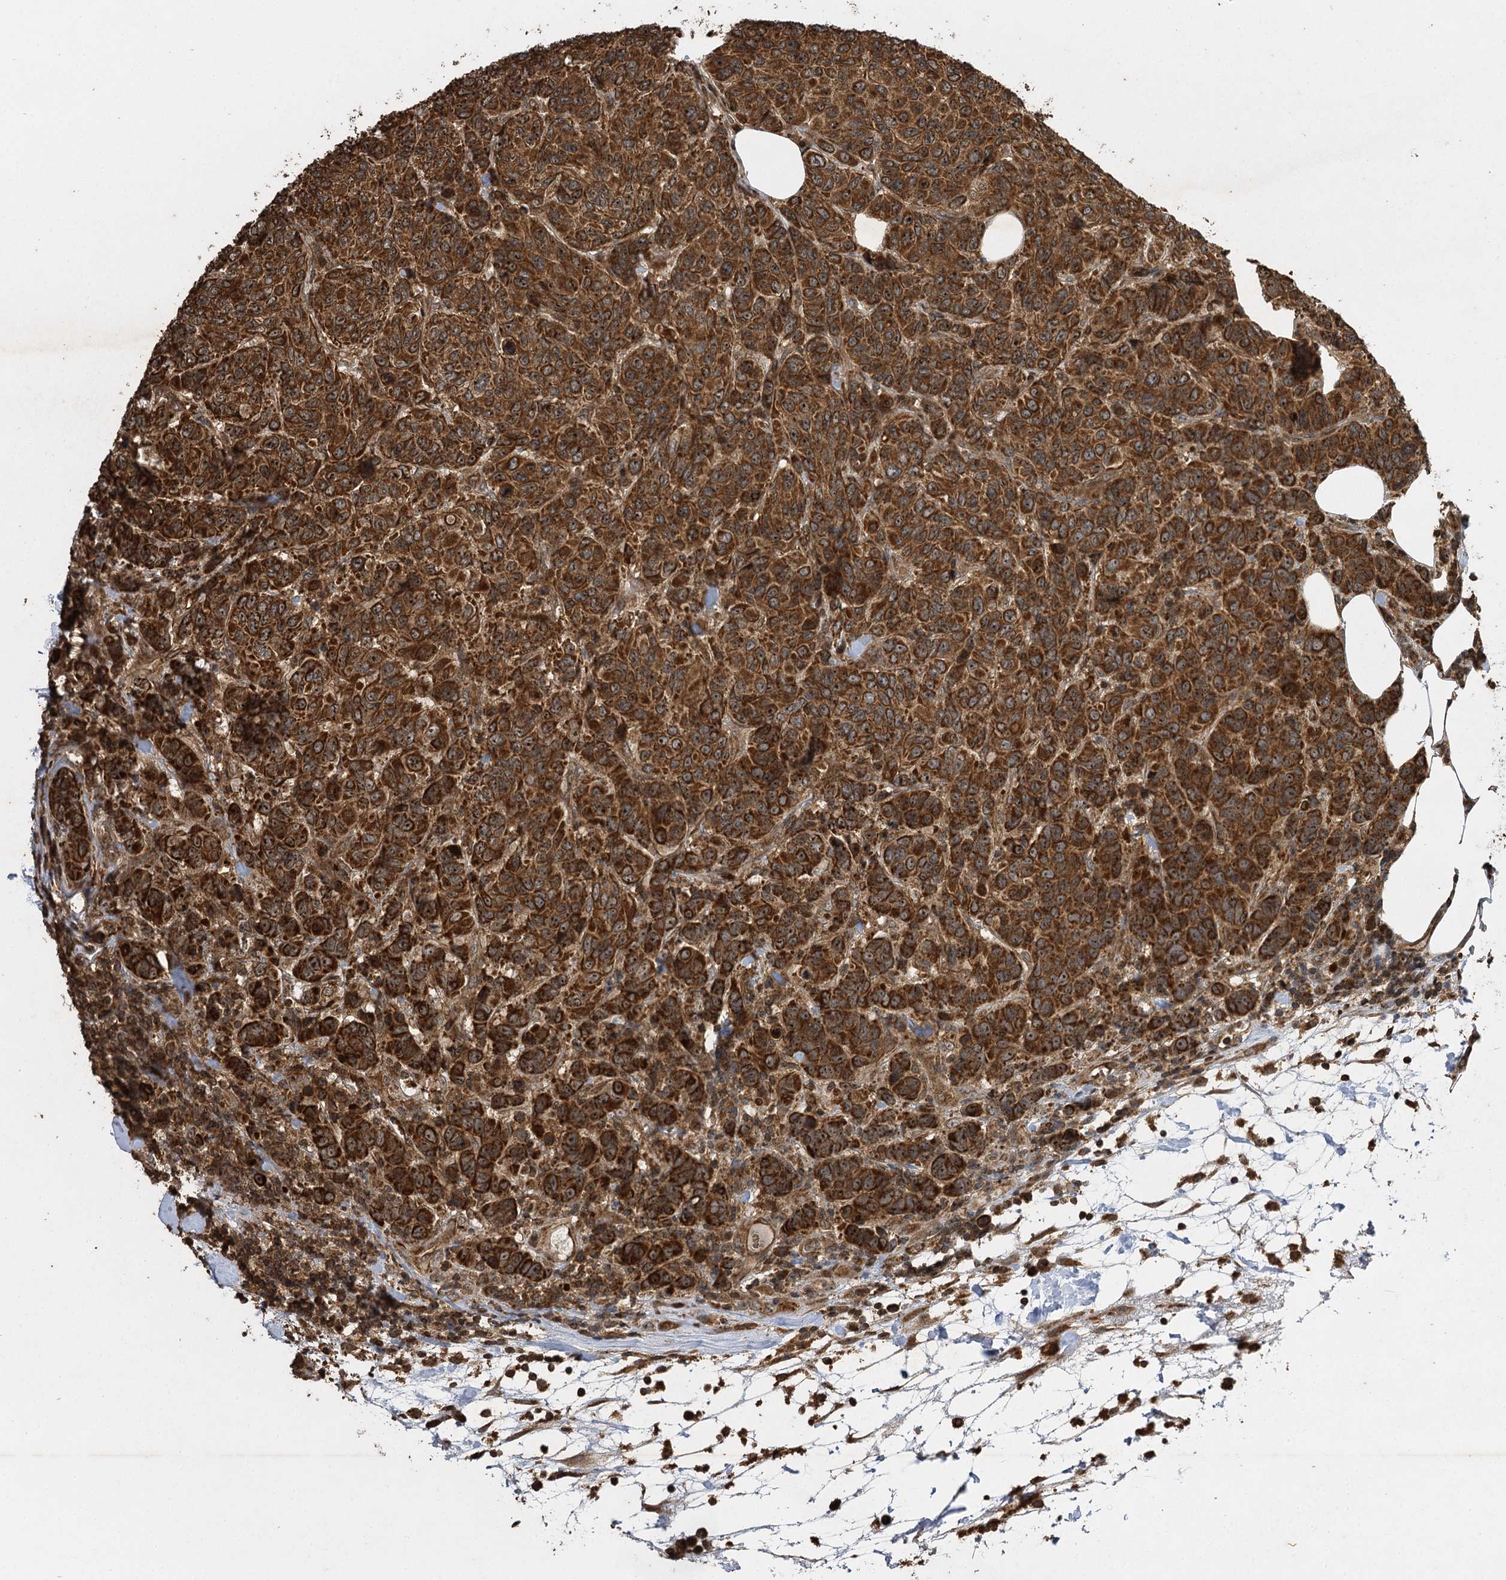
{"staining": {"intensity": "strong", "quantity": ">75%", "location": "cytoplasmic/membranous,nuclear"}, "tissue": "breast cancer", "cell_type": "Tumor cells", "image_type": "cancer", "snomed": [{"axis": "morphology", "description": "Duct carcinoma"}, {"axis": "topography", "description": "Breast"}], "caption": "Brown immunohistochemical staining in breast cancer (infiltrating ductal carcinoma) exhibits strong cytoplasmic/membranous and nuclear staining in about >75% of tumor cells.", "gene": "IL11RA", "patient": {"sex": "female", "age": 55}}